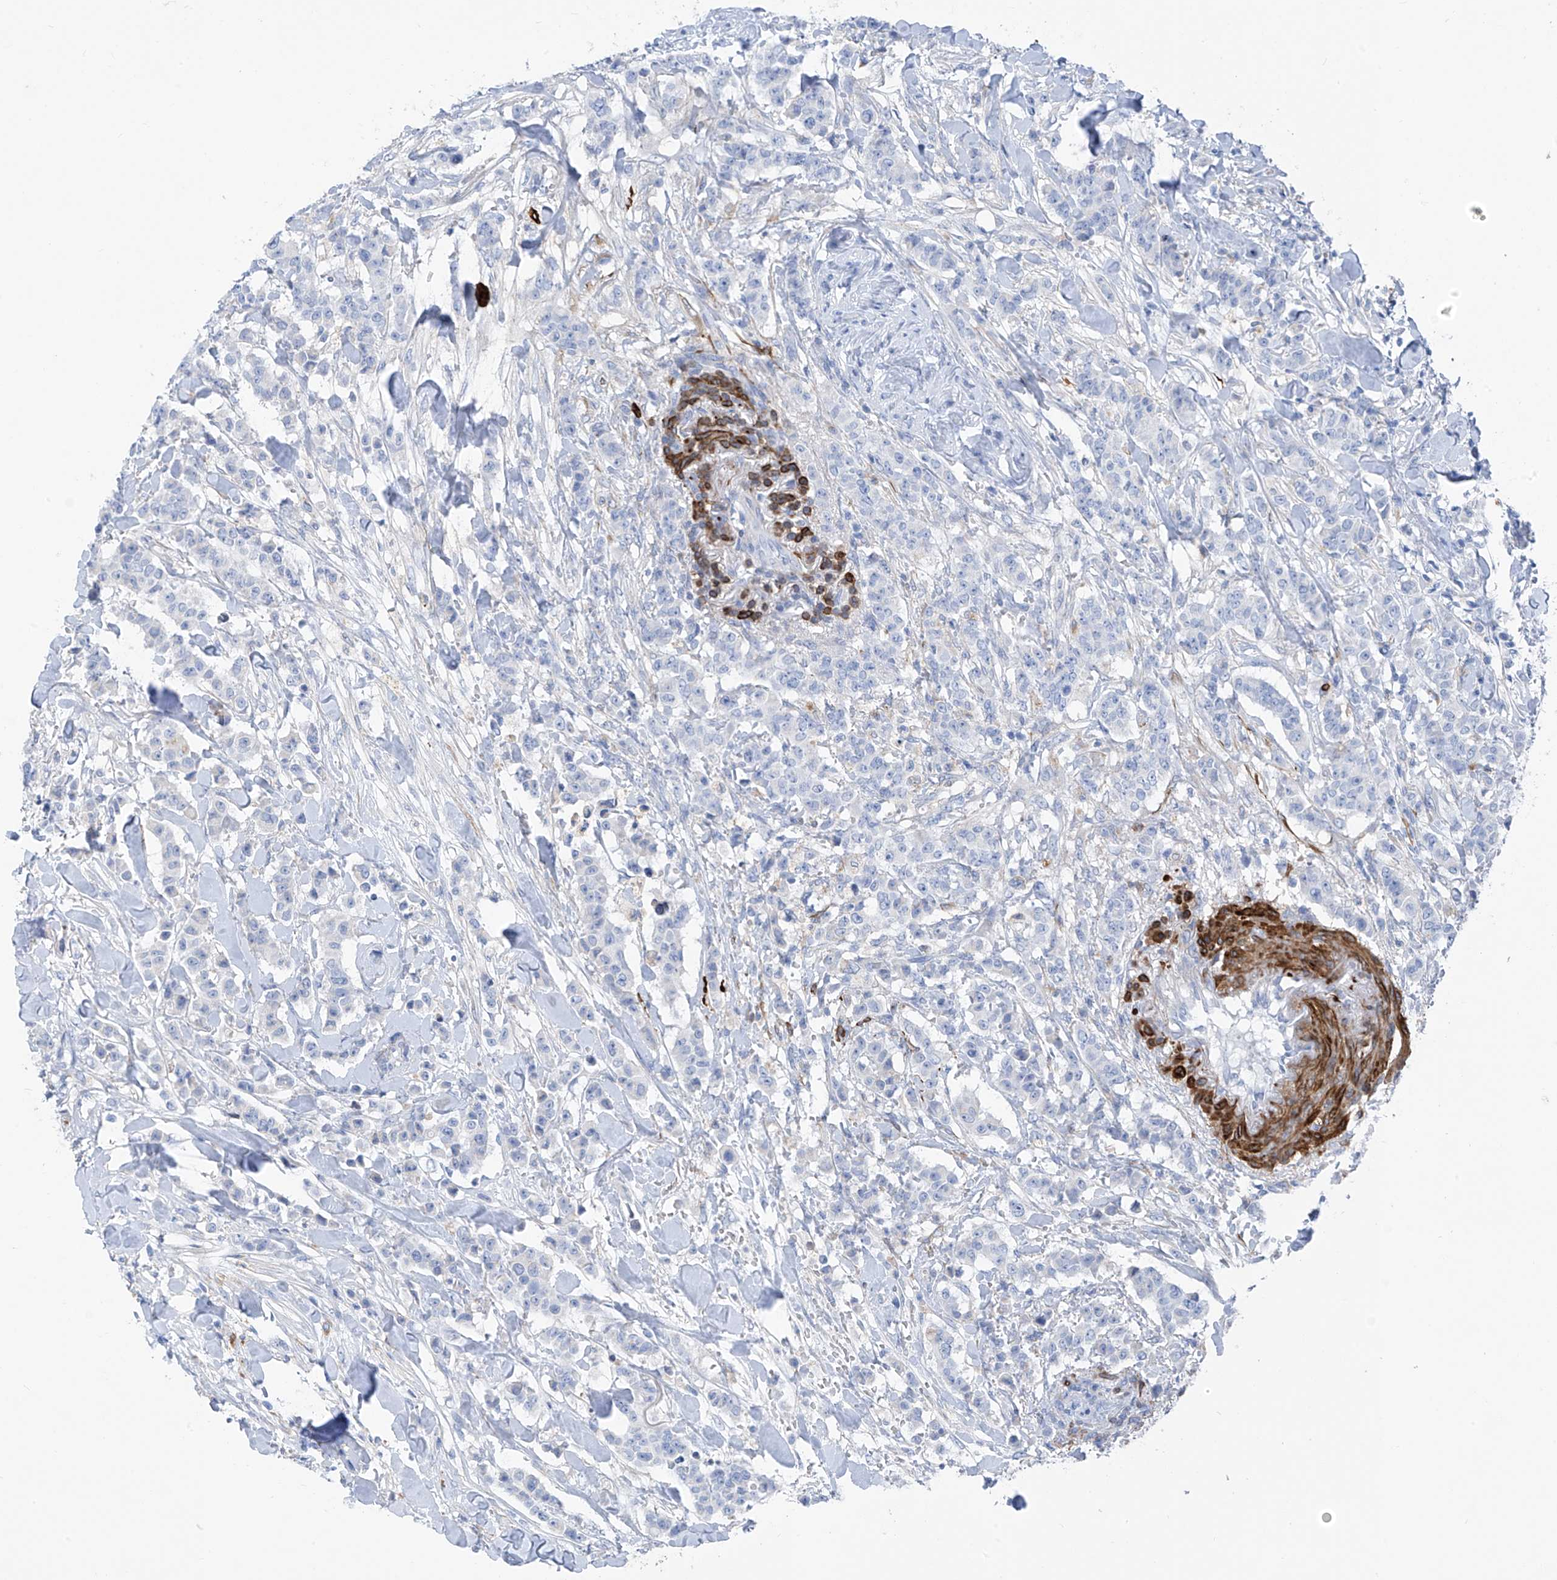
{"staining": {"intensity": "negative", "quantity": "none", "location": "none"}, "tissue": "breast cancer", "cell_type": "Tumor cells", "image_type": "cancer", "snomed": [{"axis": "morphology", "description": "Duct carcinoma"}, {"axis": "topography", "description": "Breast"}], "caption": "An image of breast cancer (invasive ductal carcinoma) stained for a protein reveals no brown staining in tumor cells. (Immunohistochemistry (ihc), brightfield microscopy, high magnification).", "gene": "GLMP", "patient": {"sex": "female", "age": 40}}